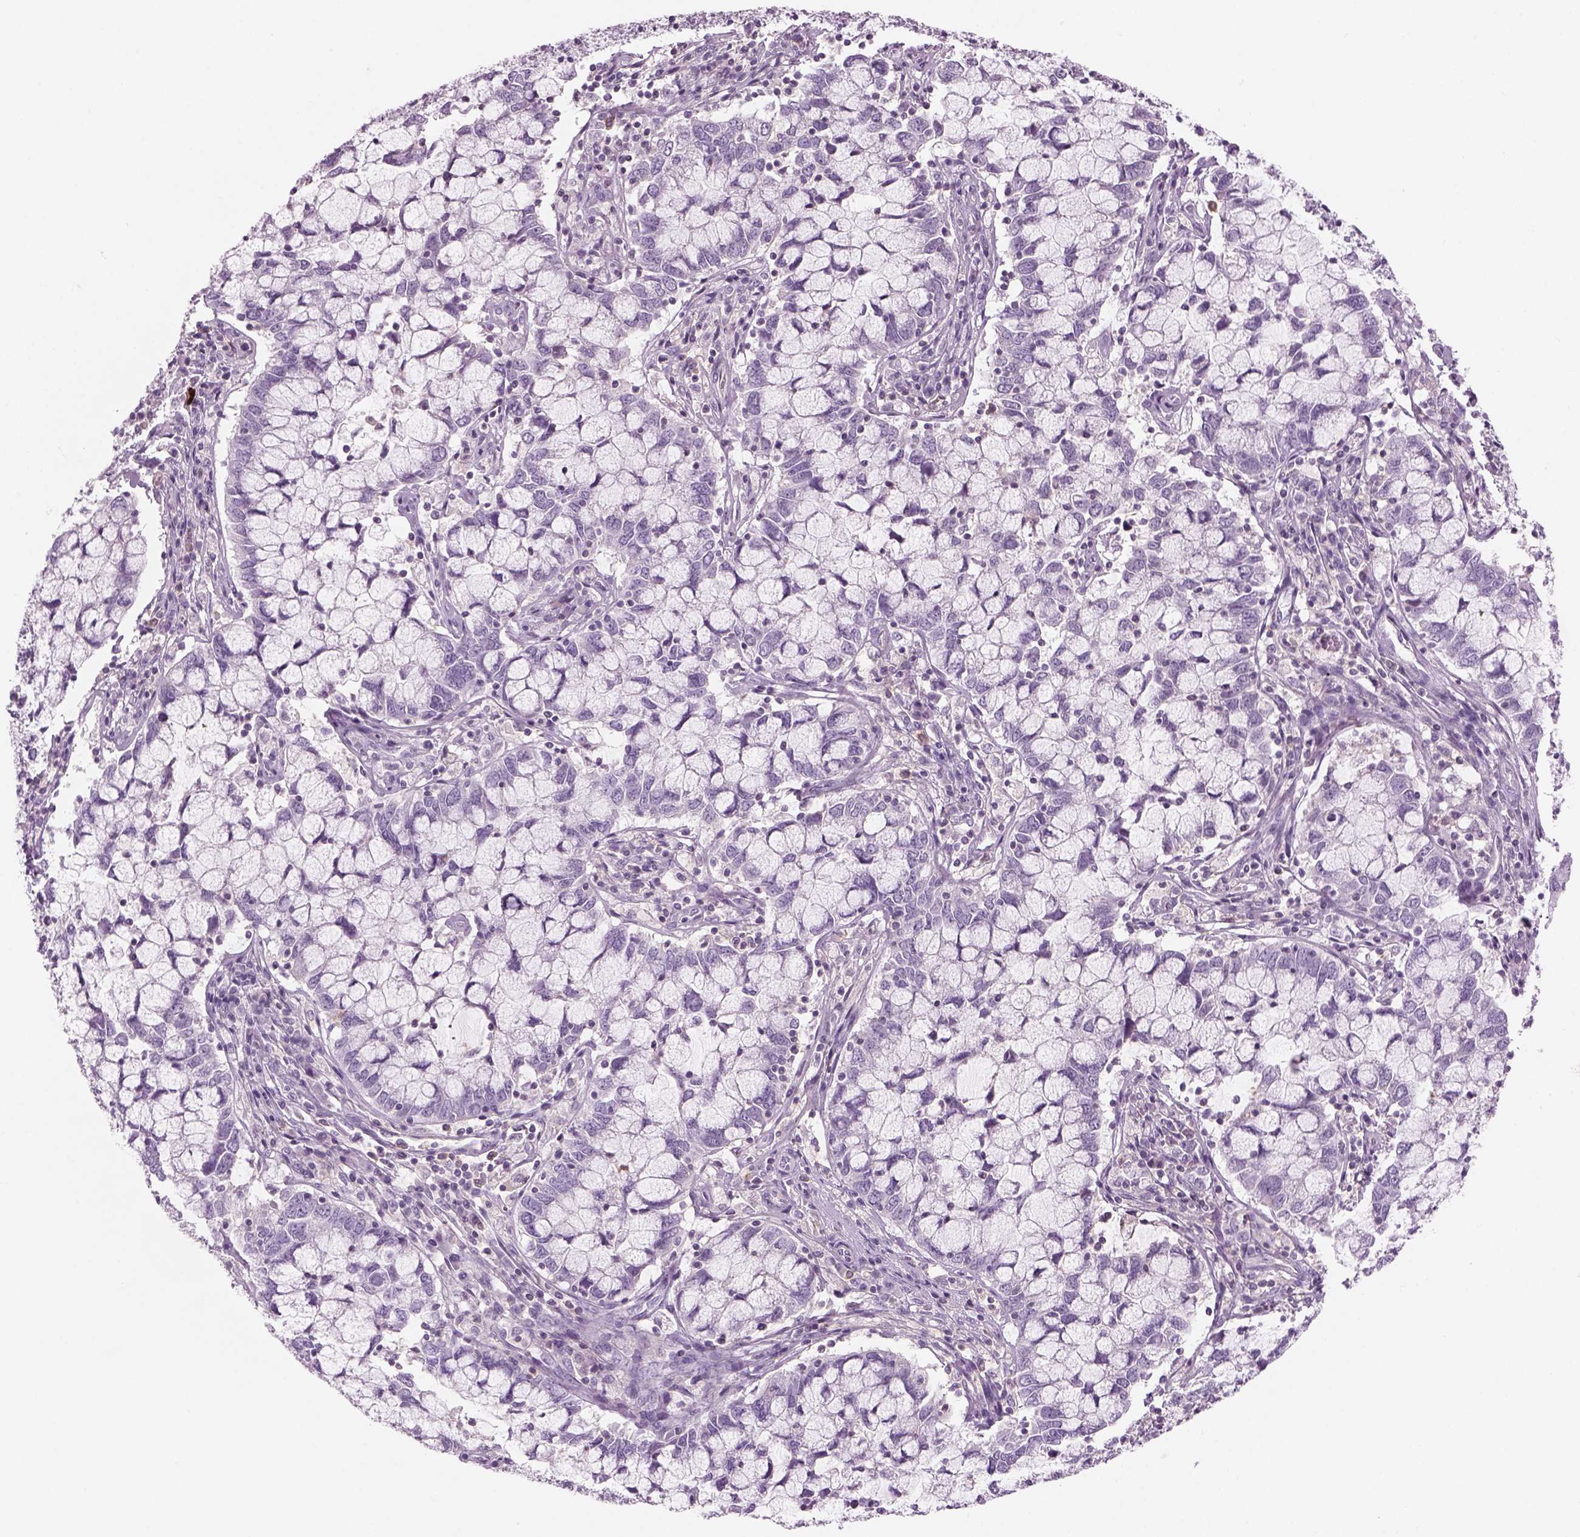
{"staining": {"intensity": "negative", "quantity": "none", "location": "none"}, "tissue": "cervical cancer", "cell_type": "Tumor cells", "image_type": "cancer", "snomed": [{"axis": "morphology", "description": "Adenocarcinoma, NOS"}, {"axis": "topography", "description": "Cervix"}], "caption": "High magnification brightfield microscopy of cervical cancer stained with DAB (3,3'-diaminobenzidine) (brown) and counterstained with hematoxylin (blue): tumor cells show no significant staining. Nuclei are stained in blue.", "gene": "SLC1A7", "patient": {"sex": "female", "age": 40}}